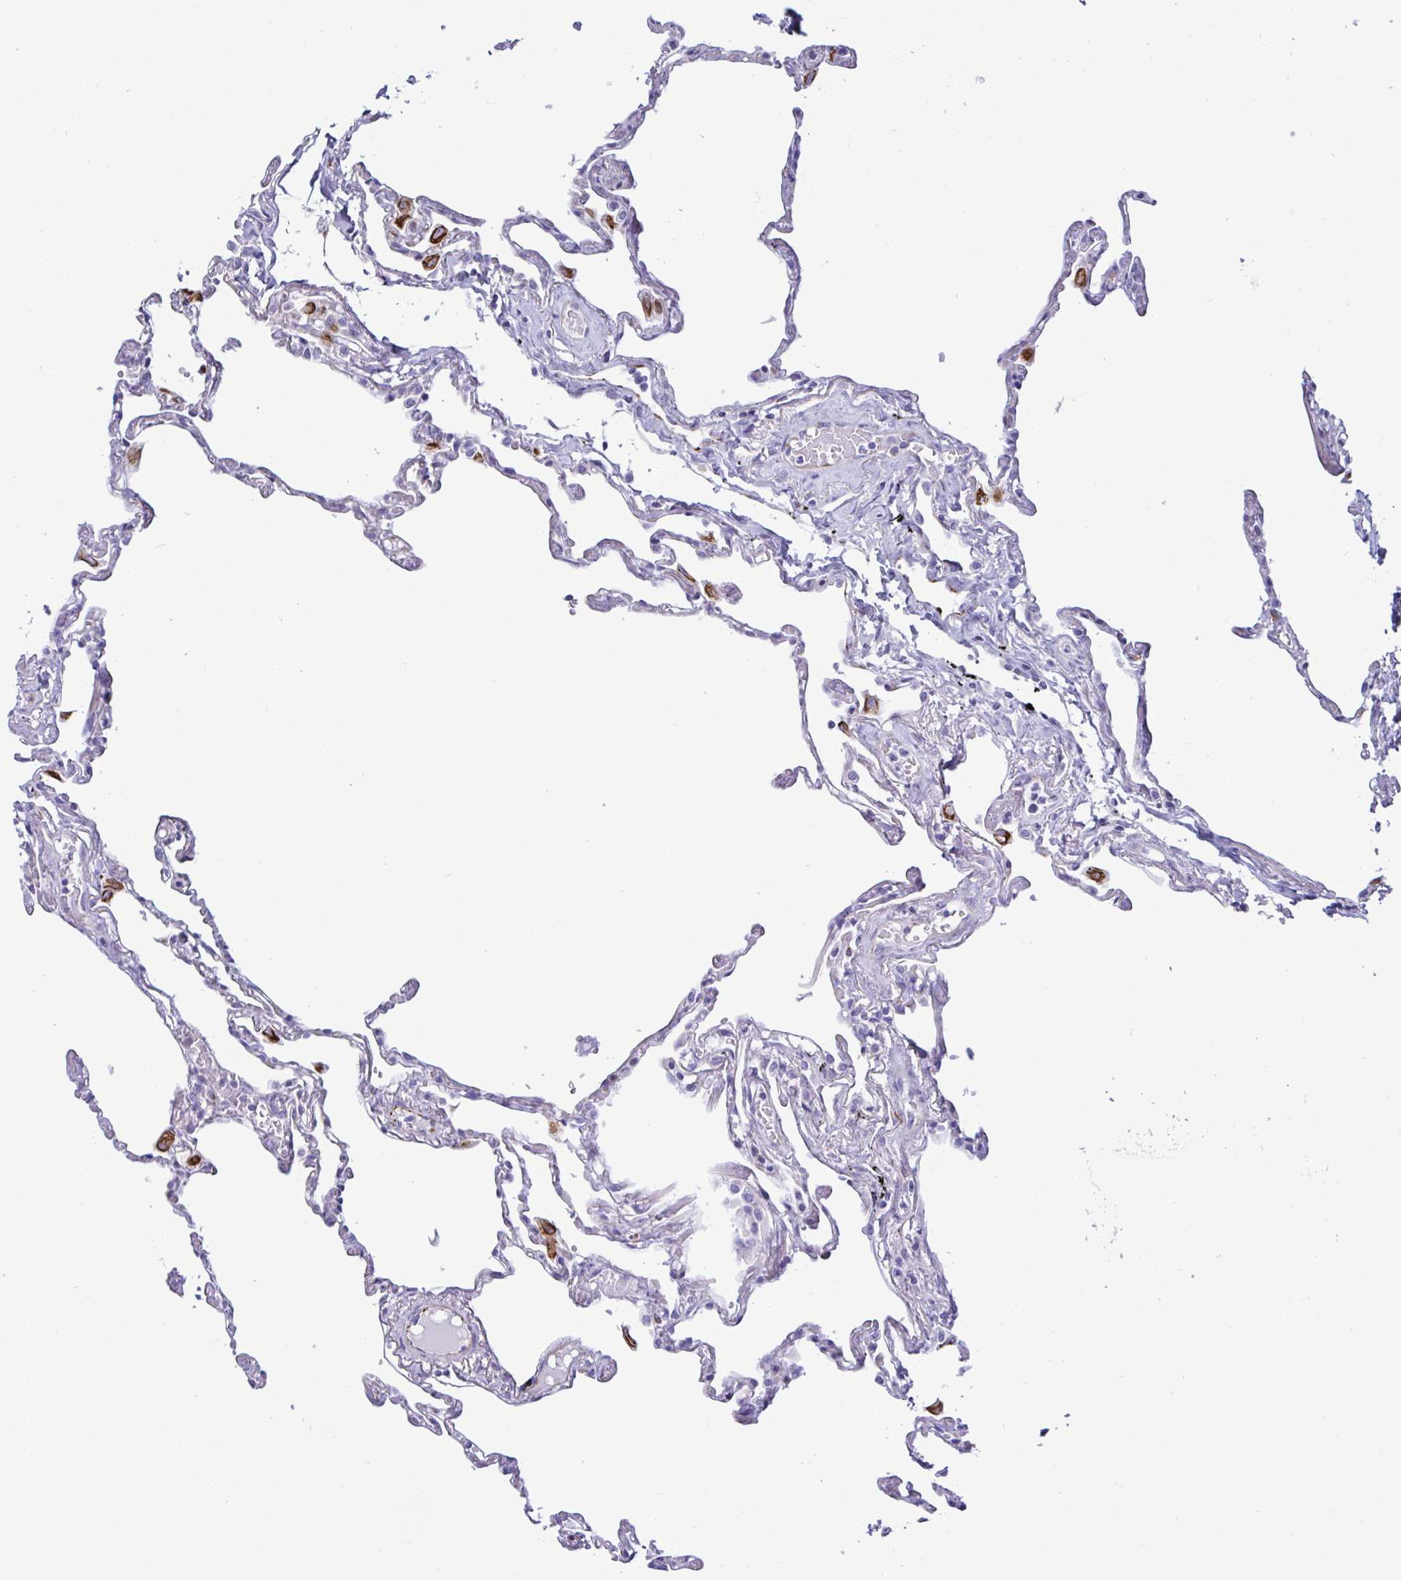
{"staining": {"intensity": "strong", "quantity": "<25%", "location": "cytoplasmic/membranous"}, "tissue": "lung", "cell_type": "Alveolar cells", "image_type": "normal", "snomed": [{"axis": "morphology", "description": "Normal tissue, NOS"}, {"axis": "topography", "description": "Lung"}], "caption": "This photomicrograph shows immunohistochemistry (IHC) staining of normal human lung, with medium strong cytoplasmic/membranous staining in approximately <25% of alveolar cells.", "gene": "SMAD5", "patient": {"sex": "female", "age": 67}}